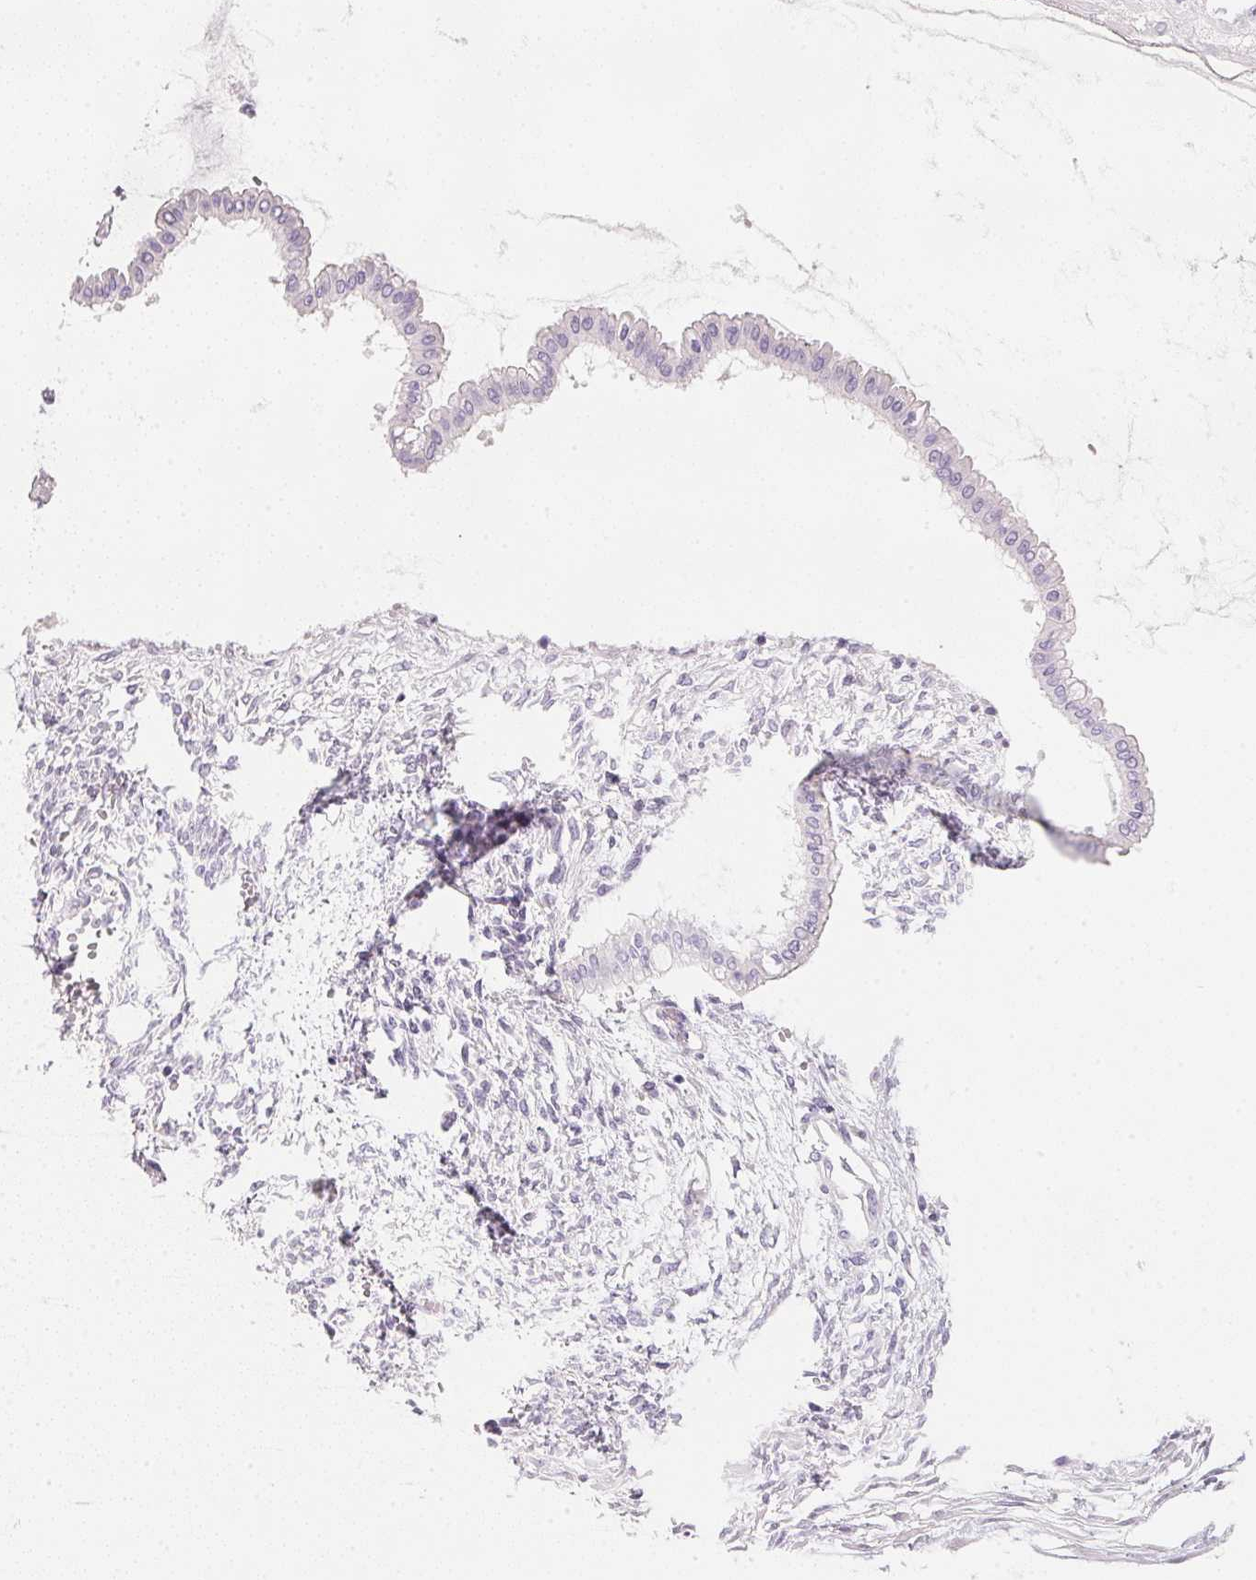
{"staining": {"intensity": "negative", "quantity": "none", "location": "none"}, "tissue": "ovarian cancer", "cell_type": "Tumor cells", "image_type": "cancer", "snomed": [{"axis": "morphology", "description": "Cystadenocarcinoma, mucinous, NOS"}, {"axis": "topography", "description": "Ovary"}], "caption": "High power microscopy micrograph of an immunohistochemistry (IHC) photomicrograph of mucinous cystadenocarcinoma (ovarian), revealing no significant positivity in tumor cells. The staining was performed using DAB to visualize the protein expression in brown, while the nuclei were stained in blue with hematoxylin (Magnification: 20x).", "gene": "ACP3", "patient": {"sex": "female", "age": 73}}